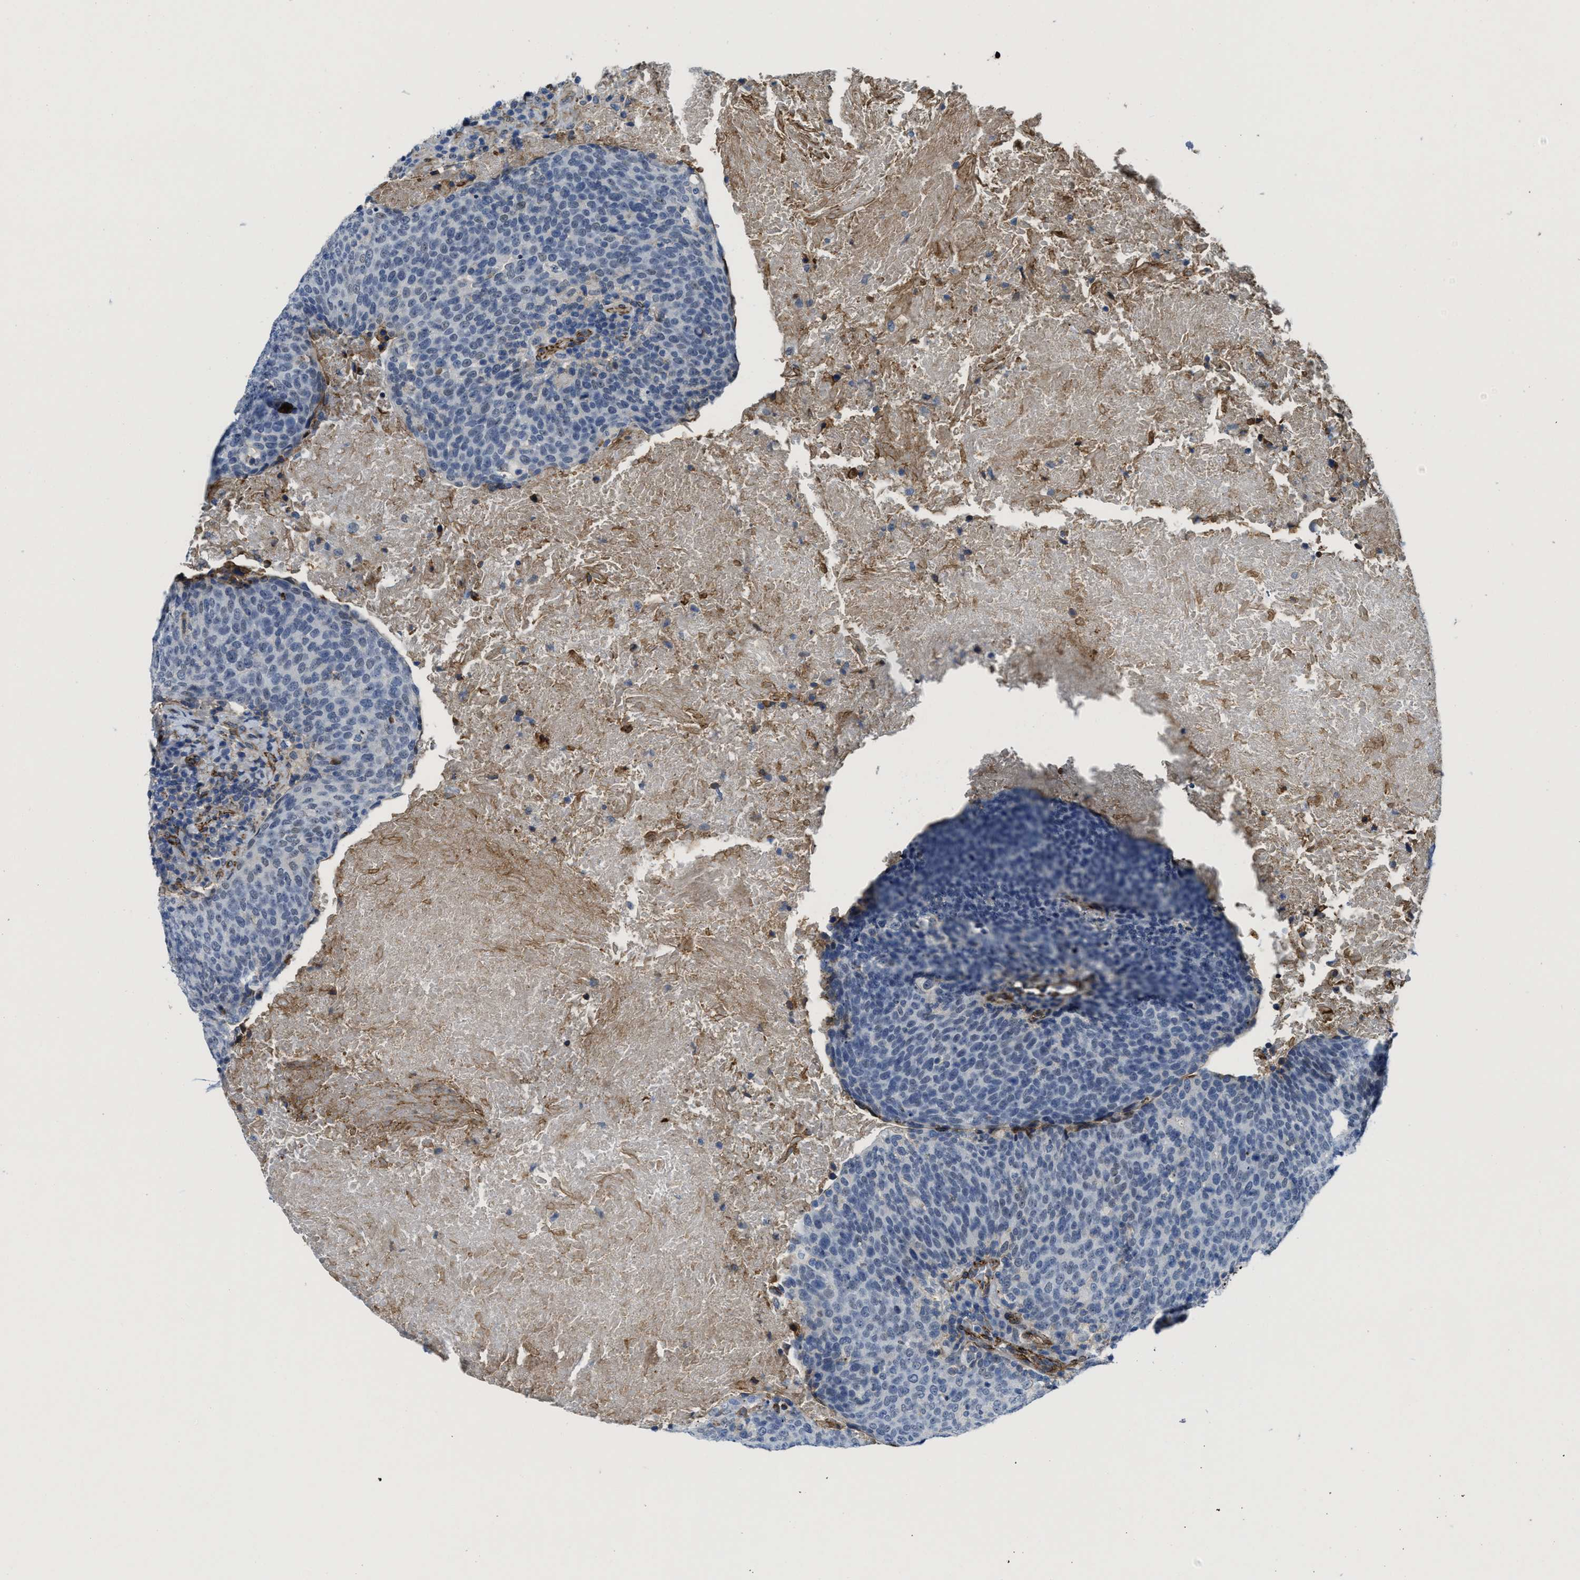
{"staining": {"intensity": "weak", "quantity": "25%-75%", "location": "nuclear"}, "tissue": "head and neck cancer", "cell_type": "Tumor cells", "image_type": "cancer", "snomed": [{"axis": "morphology", "description": "Squamous cell carcinoma, NOS"}, {"axis": "morphology", "description": "Squamous cell carcinoma, metastatic, NOS"}, {"axis": "topography", "description": "Lymph node"}, {"axis": "topography", "description": "Head-Neck"}], "caption": "Head and neck cancer was stained to show a protein in brown. There is low levels of weak nuclear positivity in about 25%-75% of tumor cells. The staining was performed using DAB to visualize the protein expression in brown, while the nuclei were stained in blue with hematoxylin (Magnification: 20x).", "gene": "NAB1", "patient": {"sex": "male", "age": 62}}